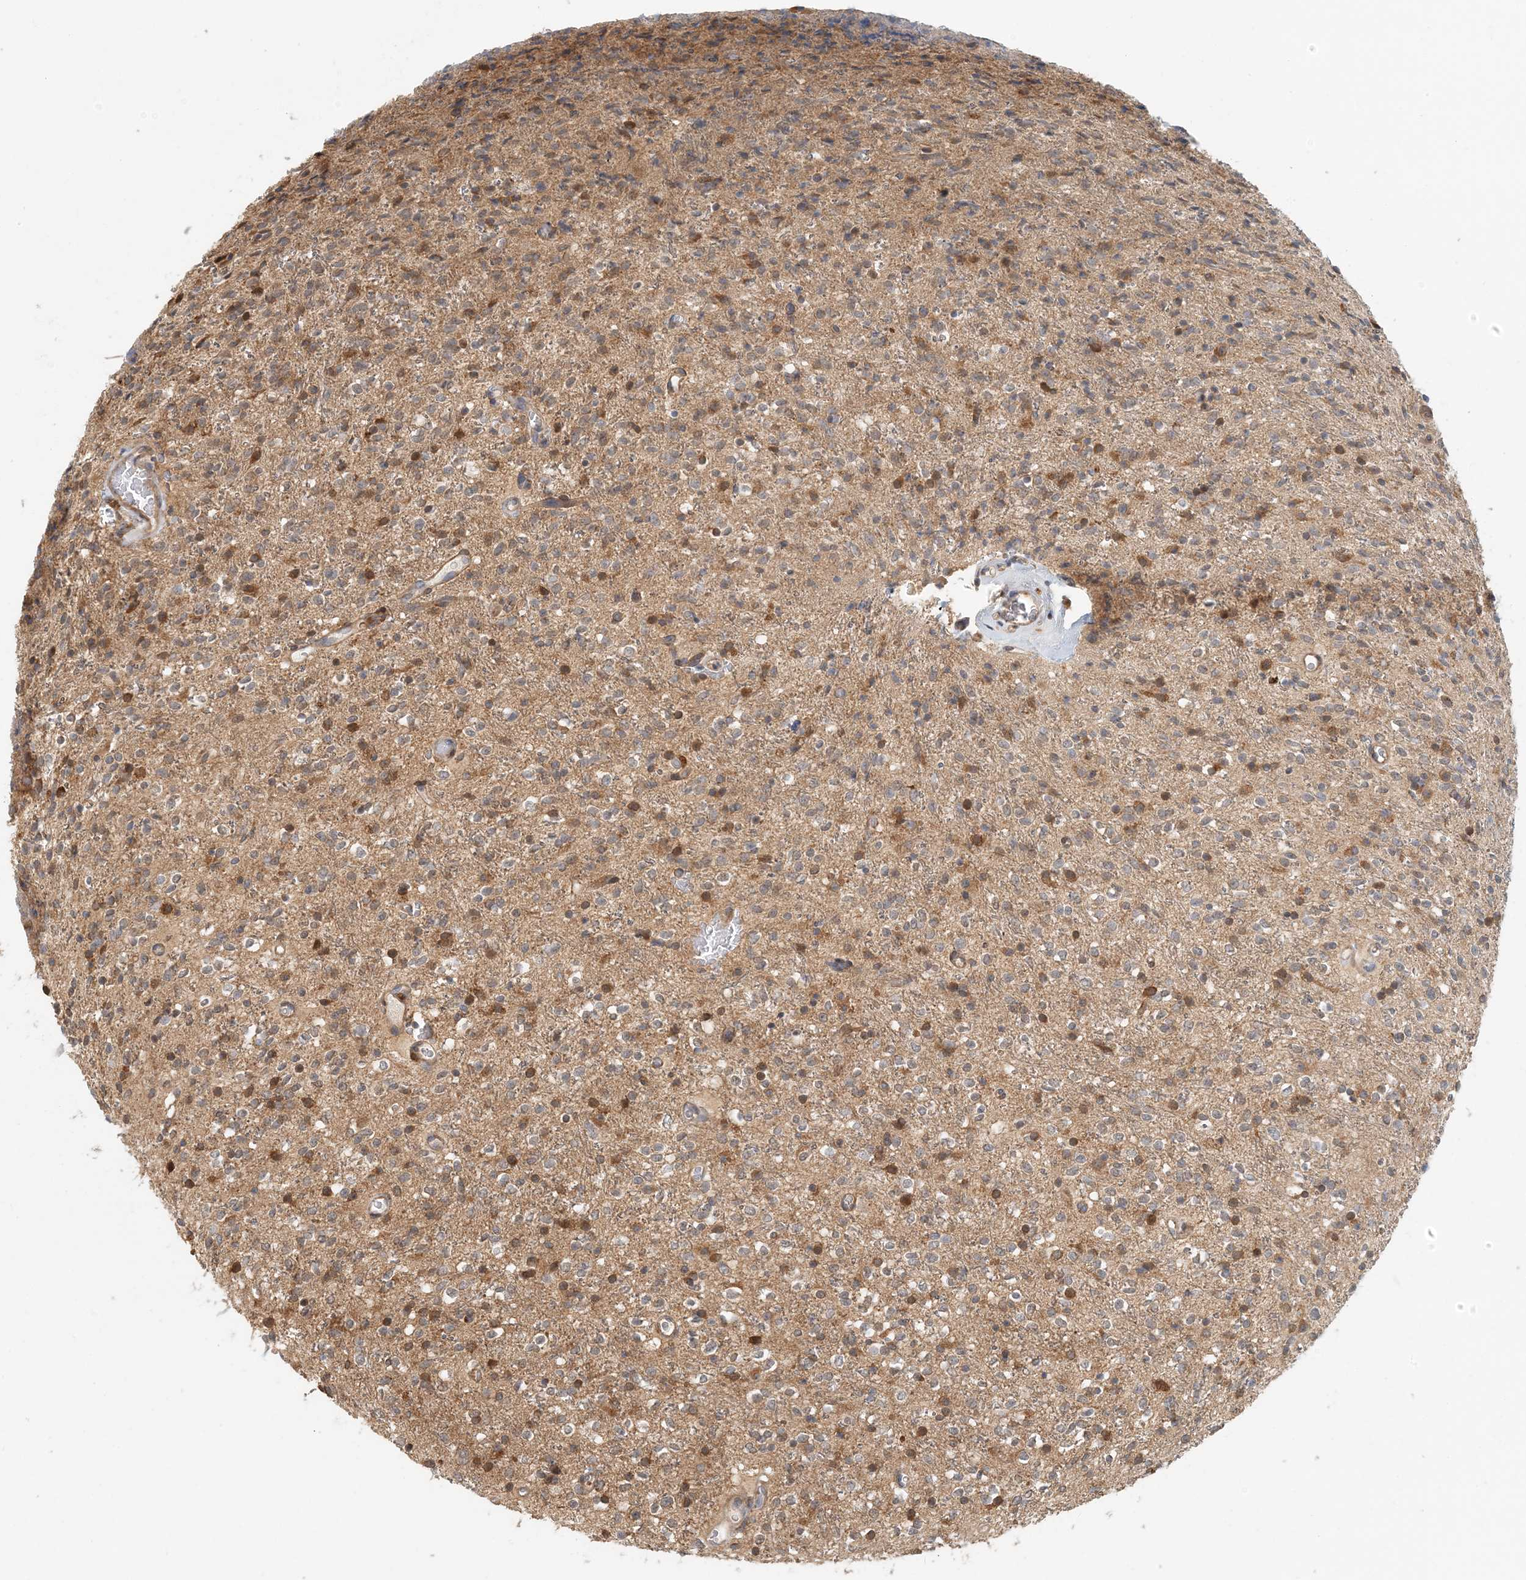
{"staining": {"intensity": "negative", "quantity": "none", "location": "none"}, "tissue": "glioma", "cell_type": "Tumor cells", "image_type": "cancer", "snomed": [{"axis": "morphology", "description": "Glioma, malignant, High grade"}, {"axis": "topography", "description": "Brain"}], "caption": "The image displays no staining of tumor cells in high-grade glioma (malignant).", "gene": "HNMT", "patient": {"sex": "male", "age": 34}}